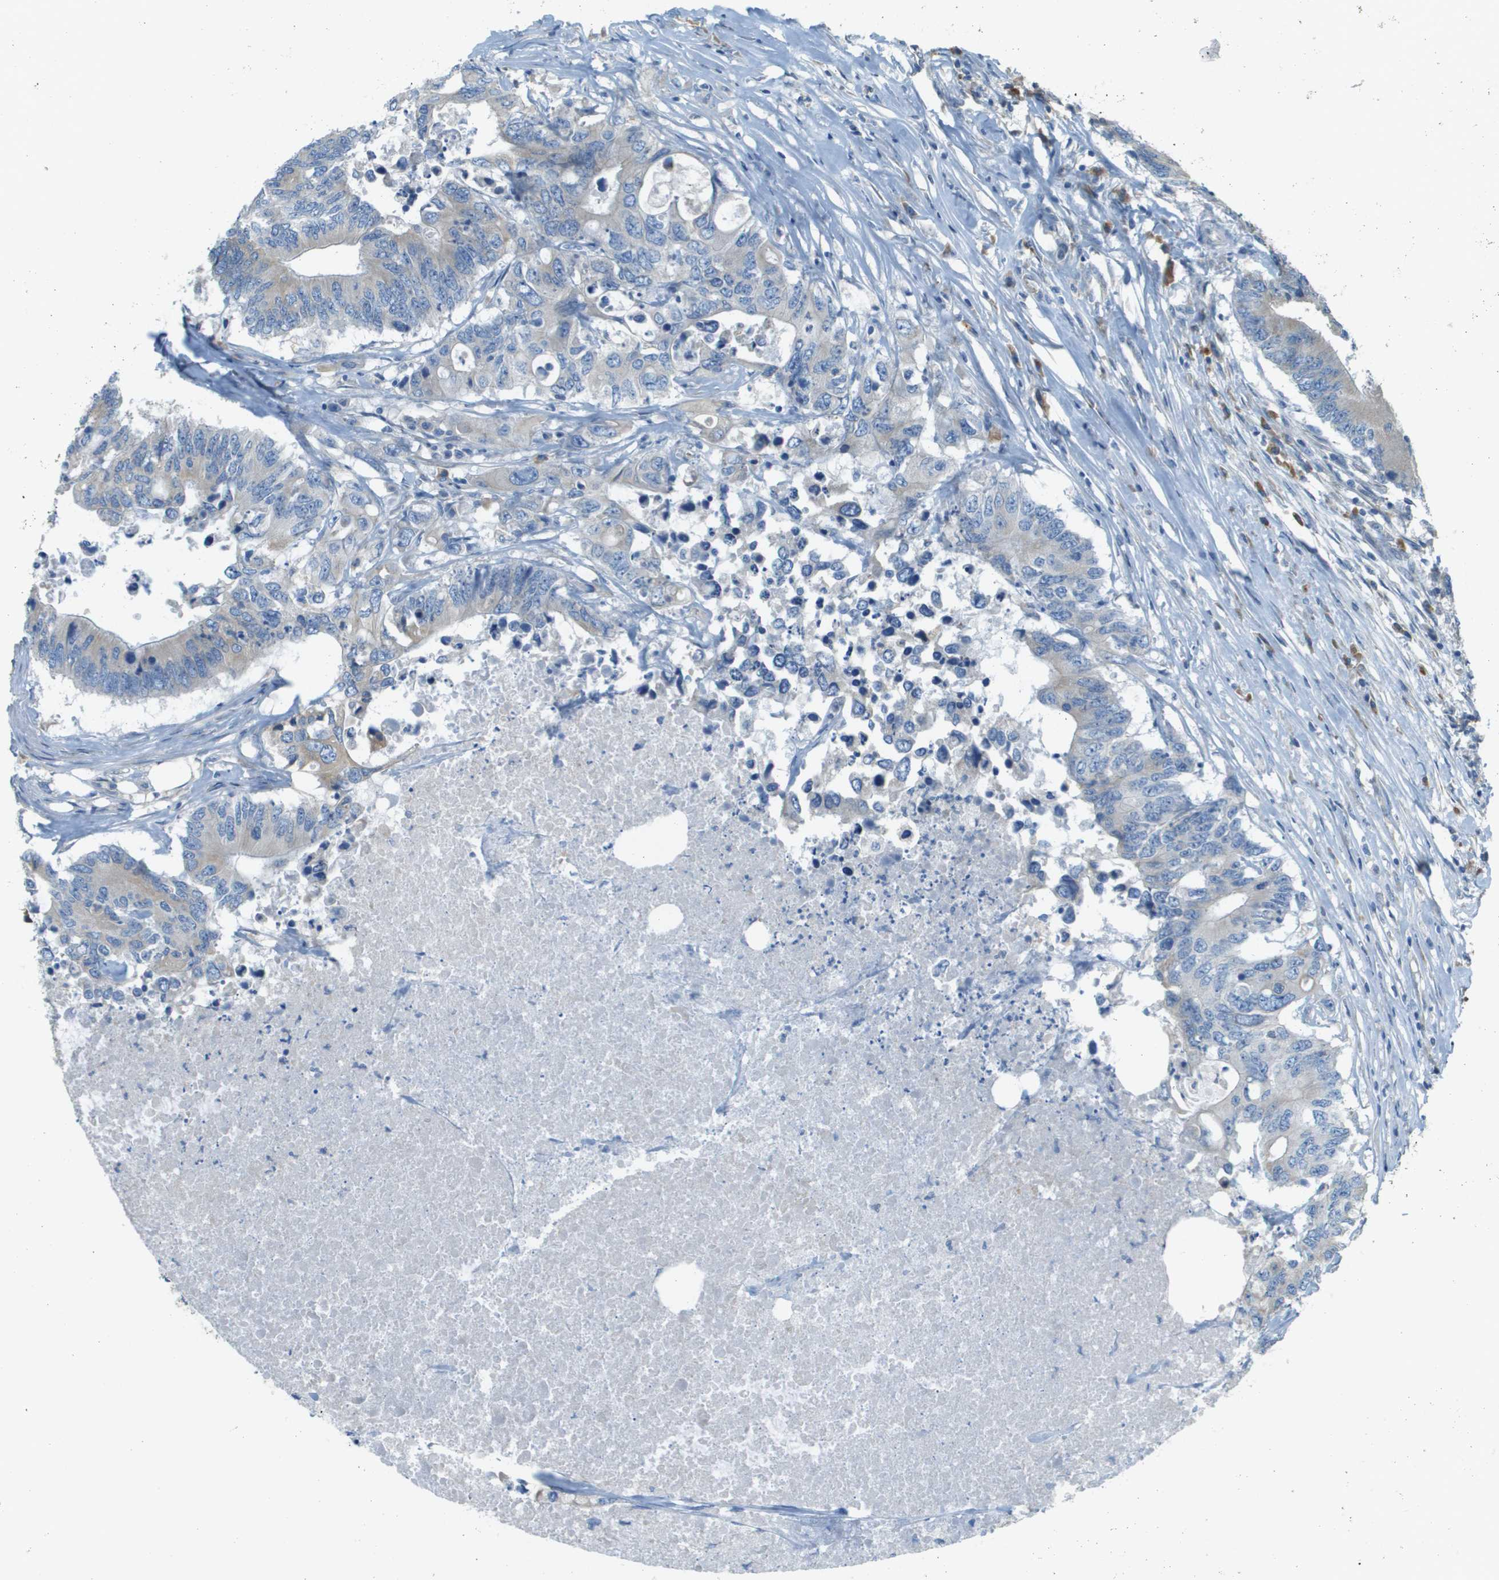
{"staining": {"intensity": "negative", "quantity": "none", "location": "none"}, "tissue": "colorectal cancer", "cell_type": "Tumor cells", "image_type": "cancer", "snomed": [{"axis": "morphology", "description": "Adenocarcinoma, NOS"}, {"axis": "topography", "description": "Colon"}], "caption": "This is an immunohistochemistry image of adenocarcinoma (colorectal). There is no staining in tumor cells.", "gene": "DNAJB11", "patient": {"sex": "male", "age": 71}}